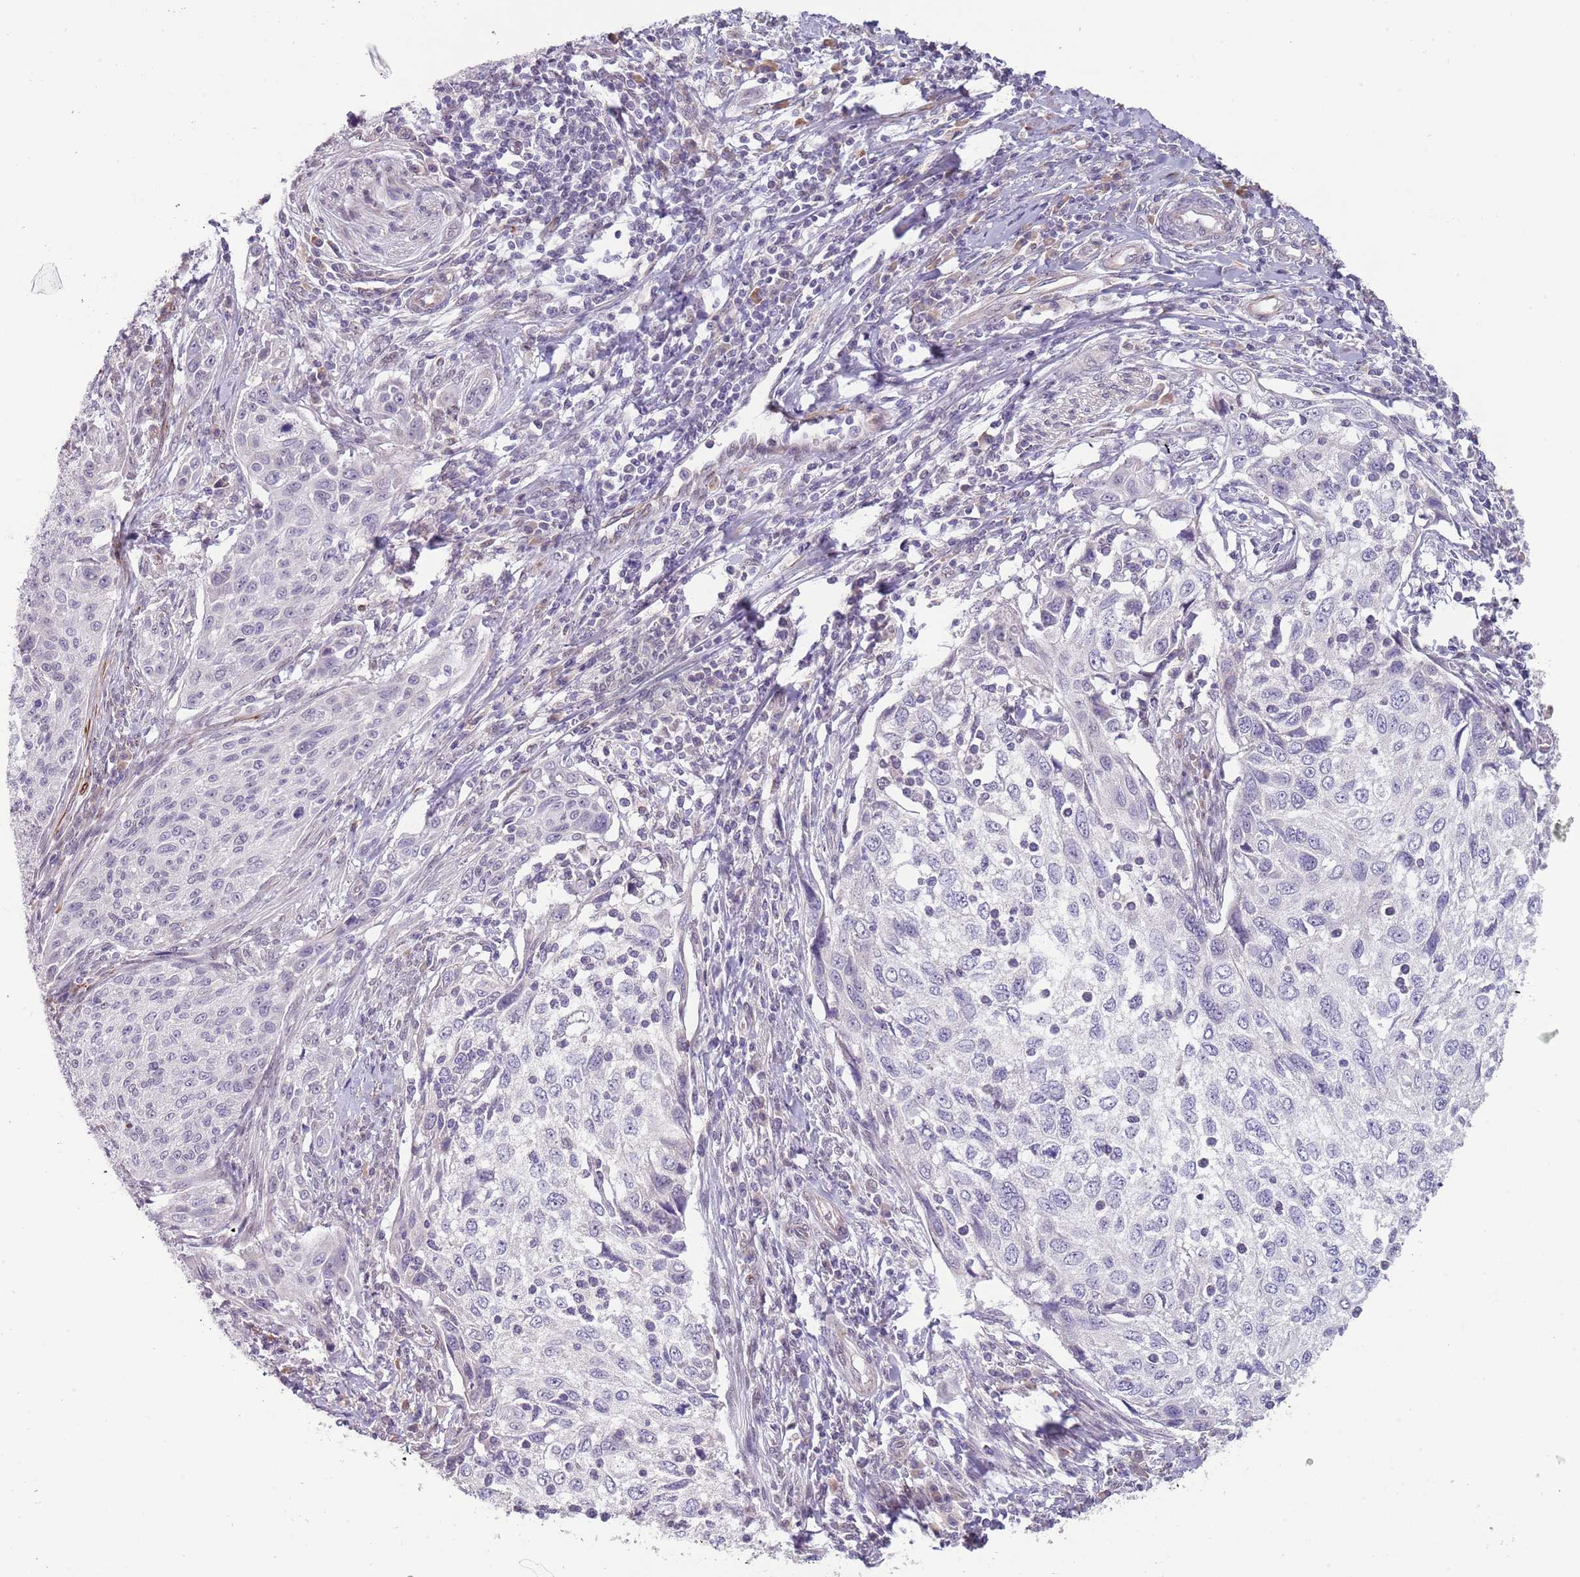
{"staining": {"intensity": "negative", "quantity": "none", "location": "none"}, "tissue": "cervical cancer", "cell_type": "Tumor cells", "image_type": "cancer", "snomed": [{"axis": "morphology", "description": "Squamous cell carcinoma, NOS"}, {"axis": "topography", "description": "Cervix"}], "caption": "This is an immunohistochemistry photomicrograph of human cervical cancer (squamous cell carcinoma). There is no staining in tumor cells.", "gene": "NBPF3", "patient": {"sex": "female", "age": 70}}